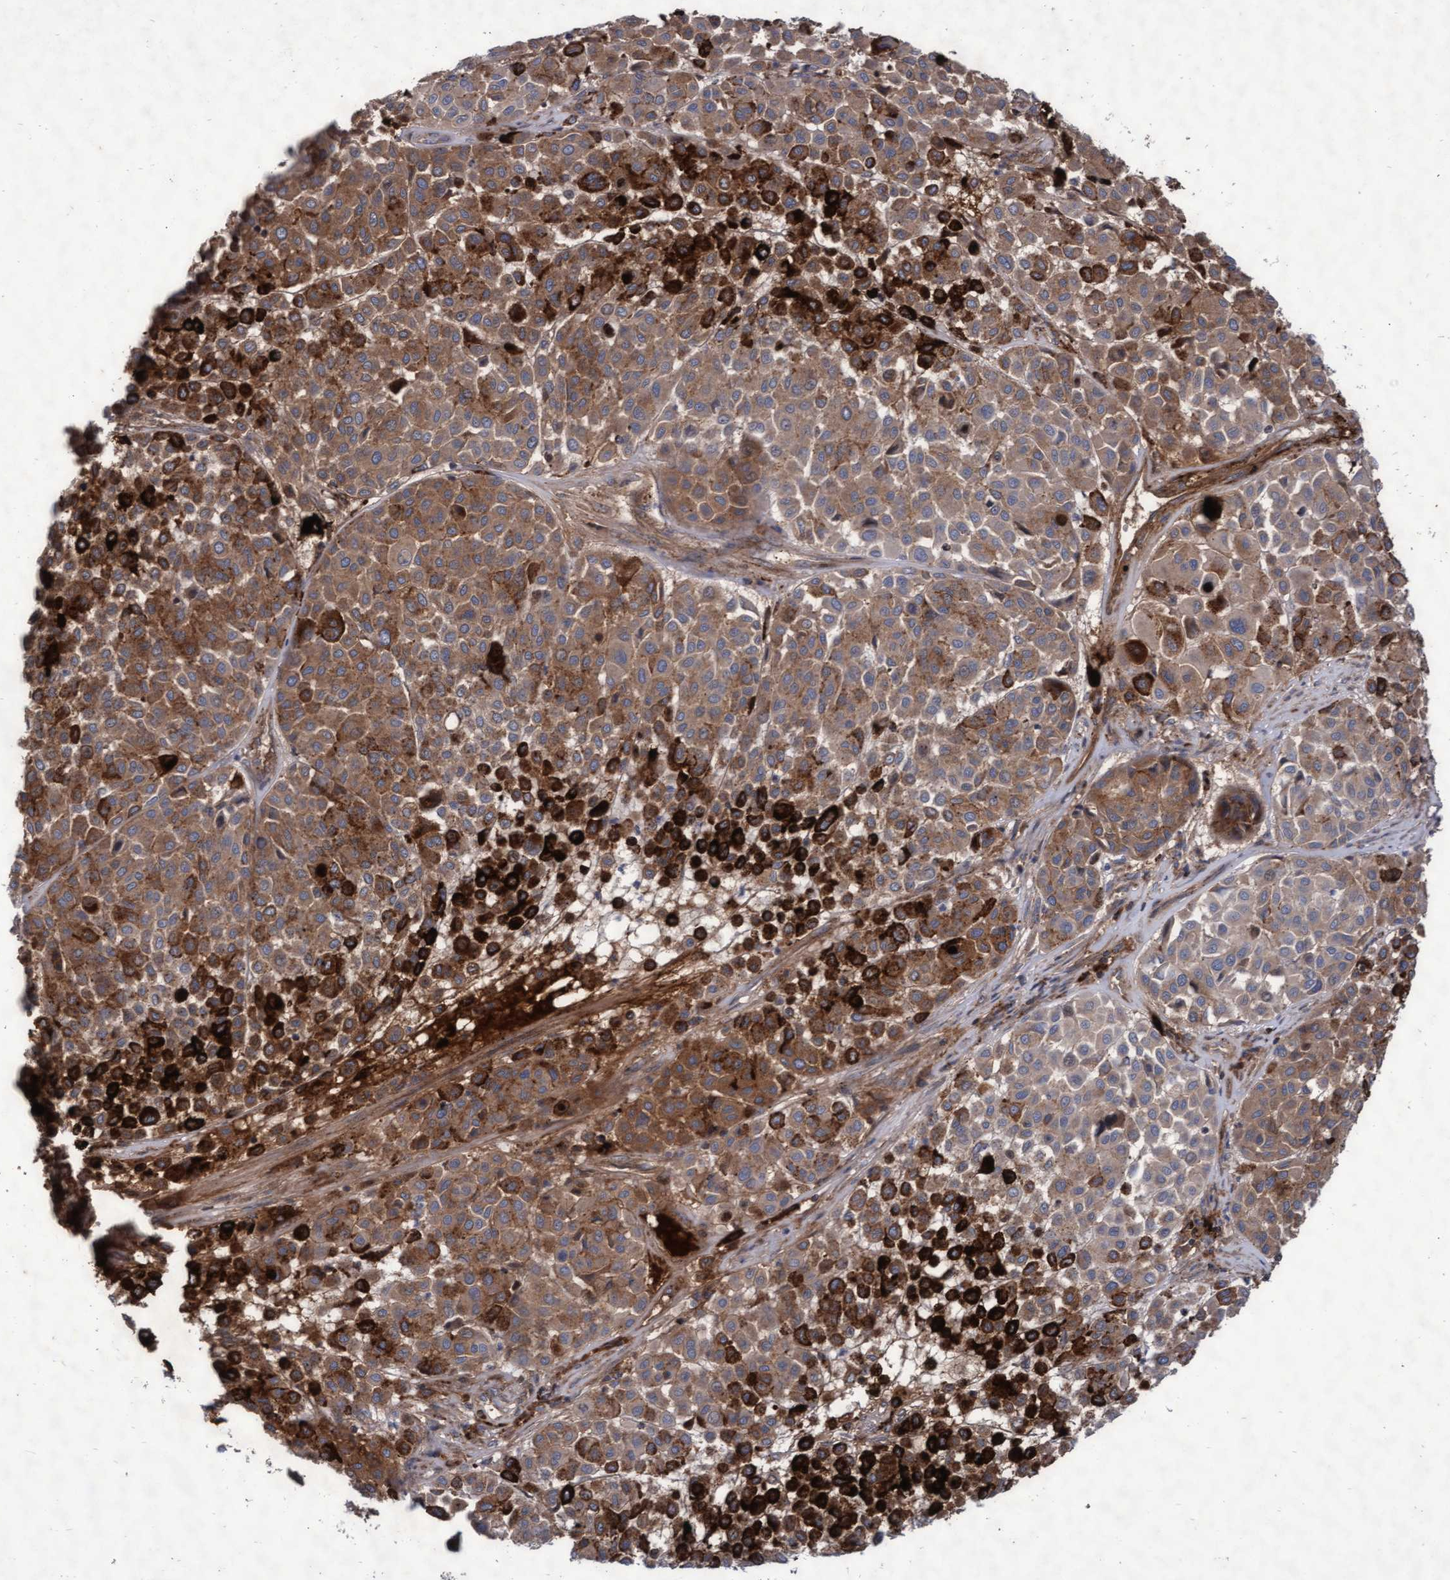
{"staining": {"intensity": "moderate", "quantity": ">75%", "location": "cytoplasmic/membranous"}, "tissue": "melanoma", "cell_type": "Tumor cells", "image_type": "cancer", "snomed": [{"axis": "morphology", "description": "Malignant melanoma, Metastatic site"}, {"axis": "topography", "description": "Soft tissue"}], "caption": "A histopathology image showing moderate cytoplasmic/membranous positivity in approximately >75% of tumor cells in melanoma, as visualized by brown immunohistochemical staining.", "gene": "ABCF2", "patient": {"sex": "male", "age": 41}}